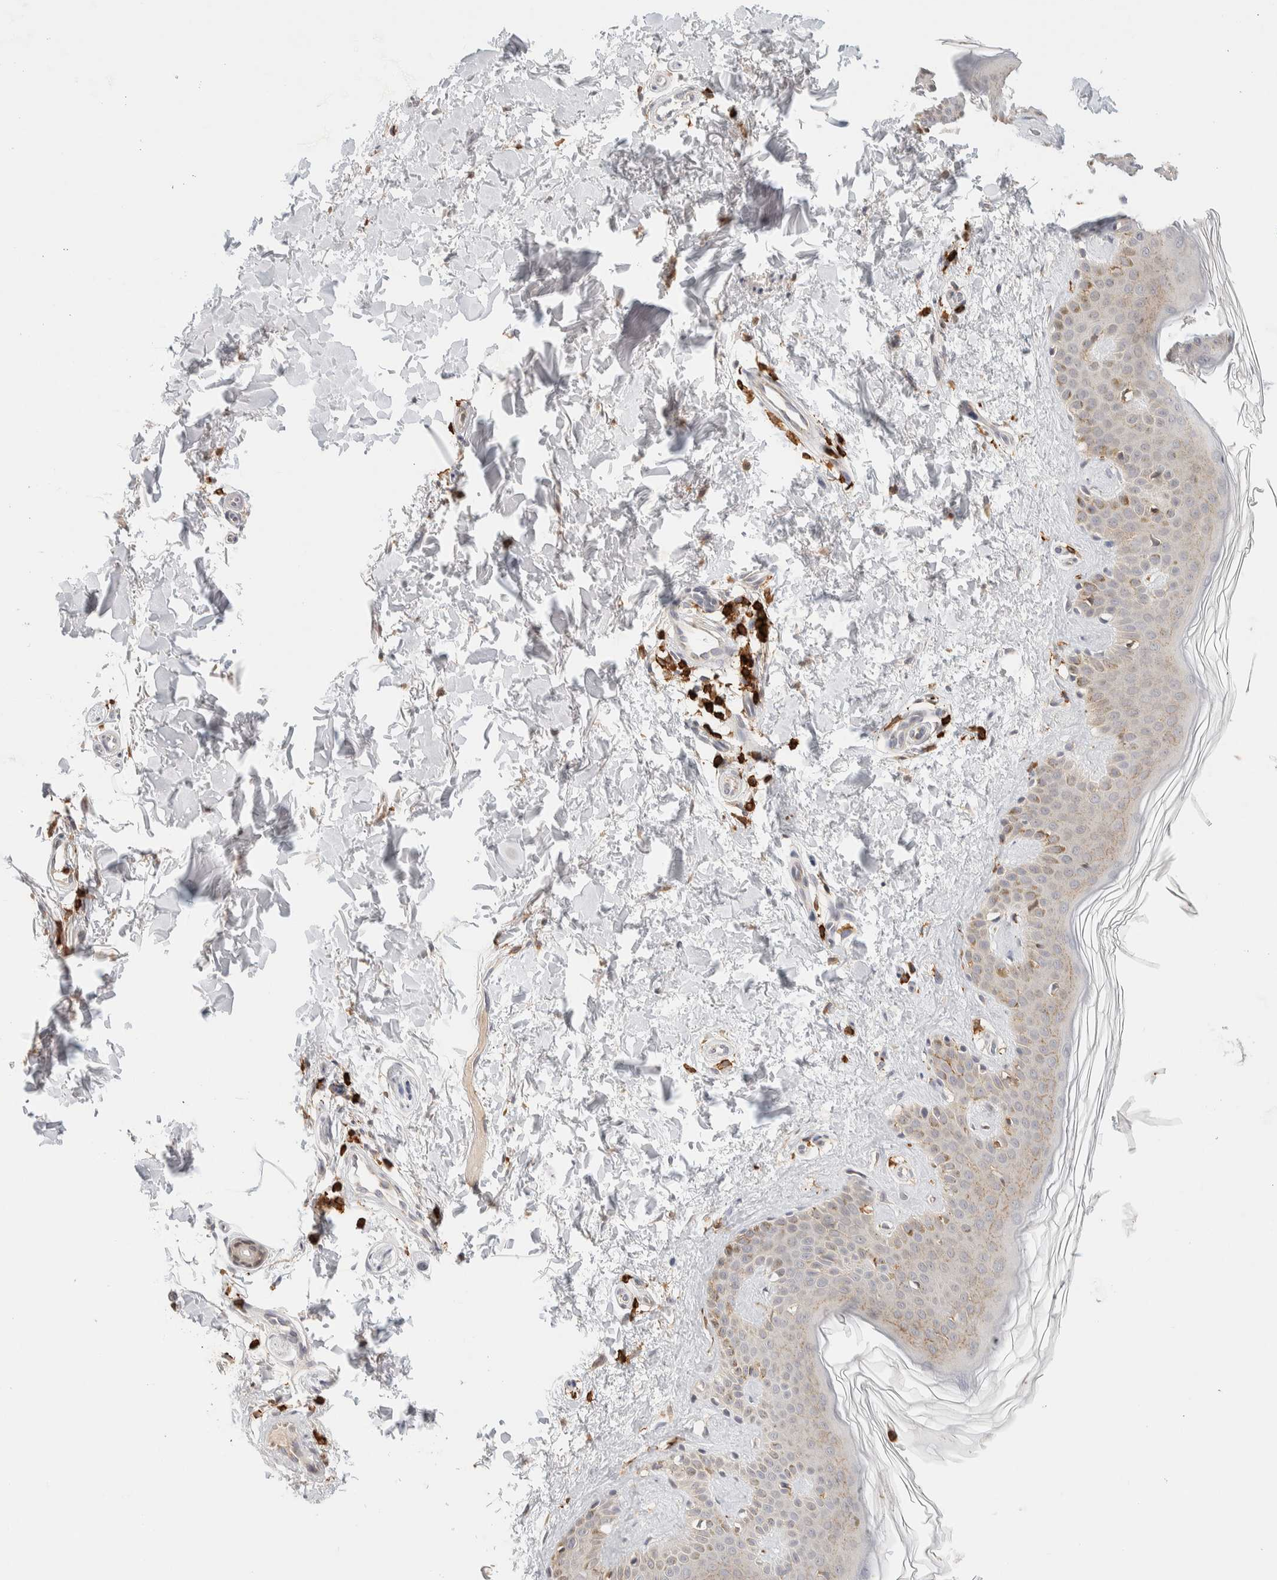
{"staining": {"intensity": "moderate", "quantity": "<25%", "location": "cytoplasmic/membranous"}, "tissue": "skin", "cell_type": "Fibroblasts", "image_type": "normal", "snomed": [{"axis": "morphology", "description": "Normal tissue, NOS"}, {"axis": "topography", "description": "Skin"}], "caption": "Immunohistochemistry (IHC) histopathology image of benign skin: human skin stained using immunohistochemistry (IHC) exhibits low levels of moderate protein expression localized specifically in the cytoplasmic/membranous of fibroblasts, appearing as a cytoplasmic/membranous brown color.", "gene": "RUNDC1", "patient": {"sex": "male", "age": 67}}